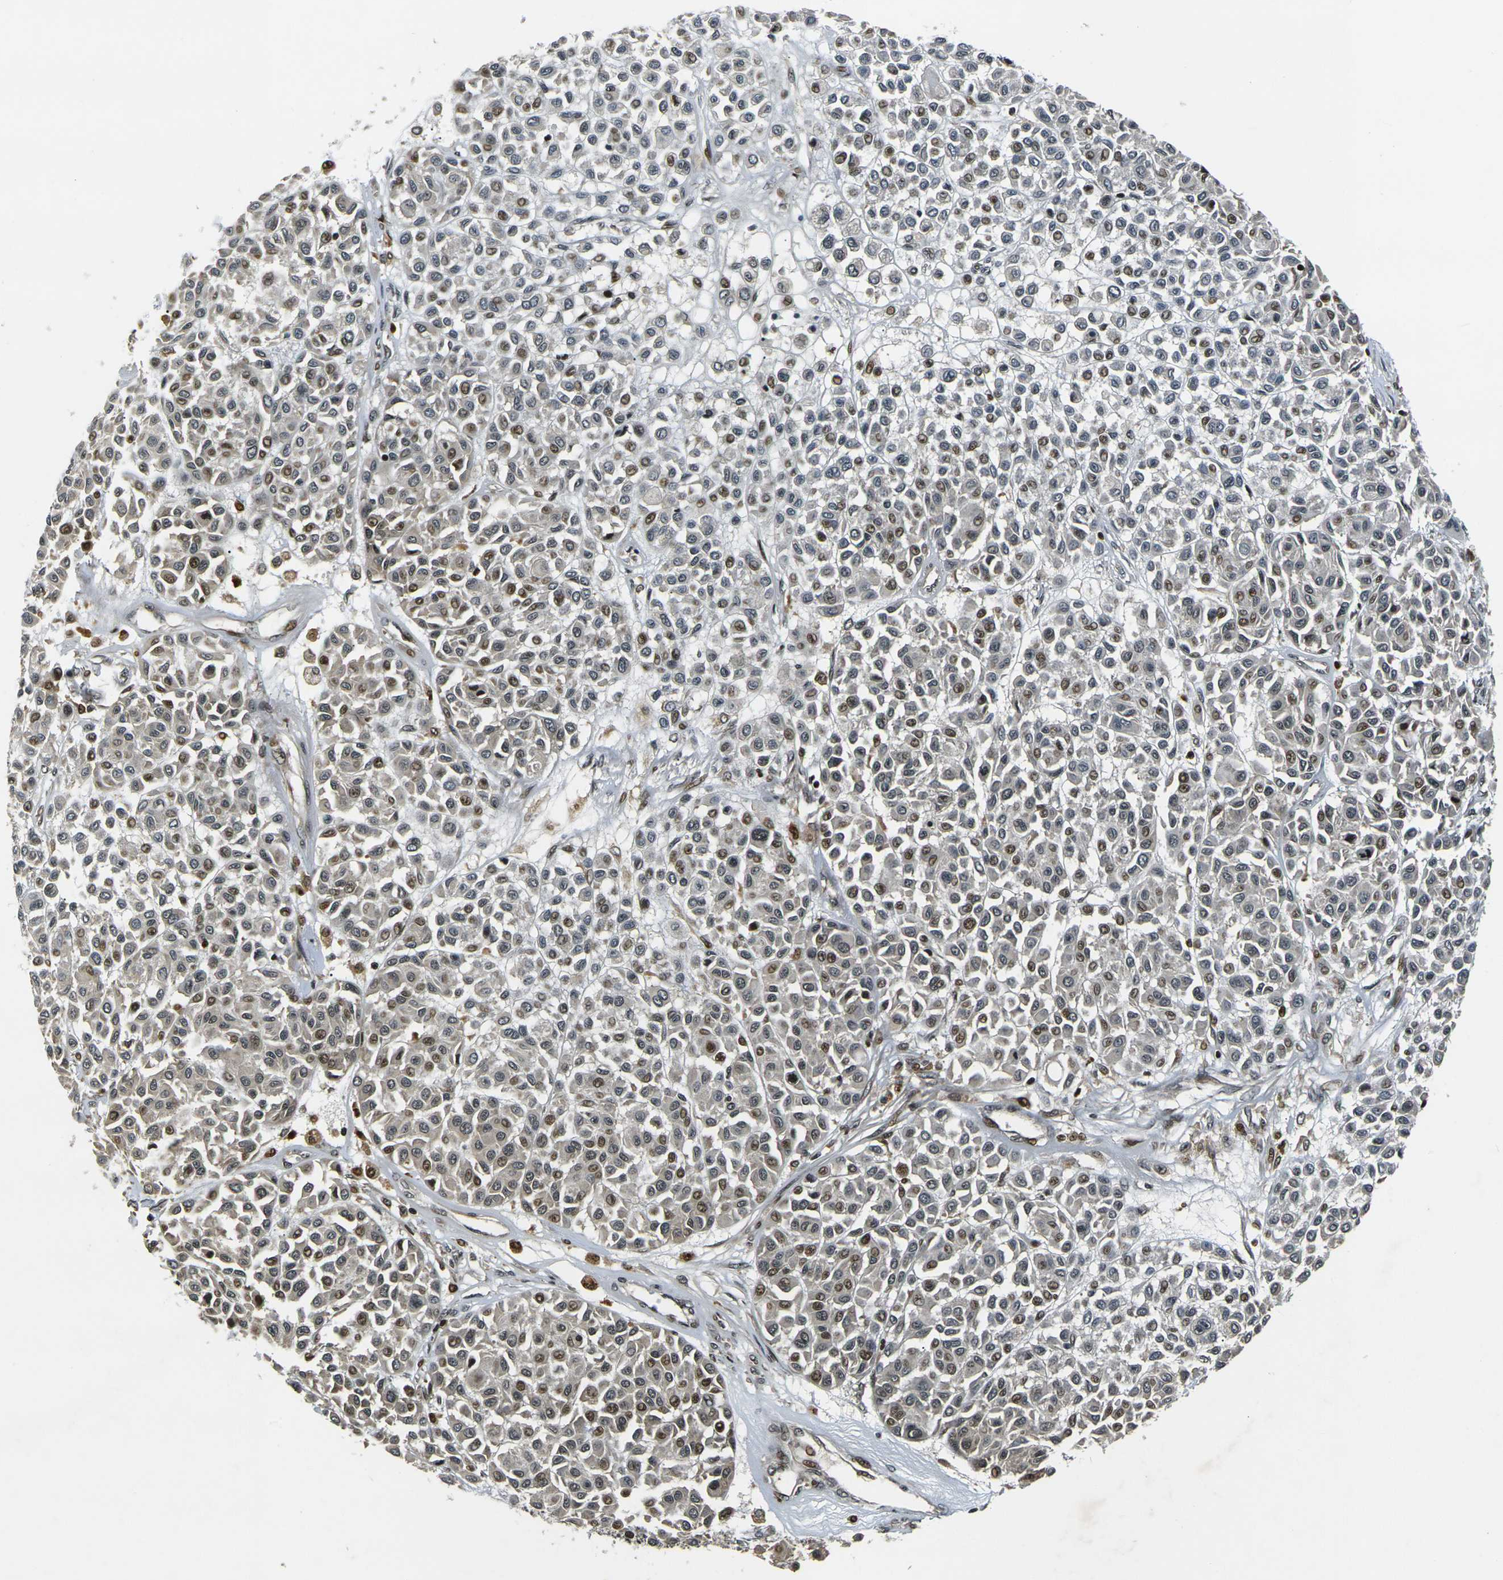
{"staining": {"intensity": "moderate", "quantity": "25%-75%", "location": "nuclear"}, "tissue": "melanoma", "cell_type": "Tumor cells", "image_type": "cancer", "snomed": [{"axis": "morphology", "description": "Malignant melanoma, Metastatic site"}, {"axis": "topography", "description": "Soft tissue"}], "caption": "Tumor cells reveal medium levels of moderate nuclear positivity in approximately 25%-75% of cells in human malignant melanoma (metastatic site).", "gene": "ACTL6A", "patient": {"sex": "male", "age": 41}}